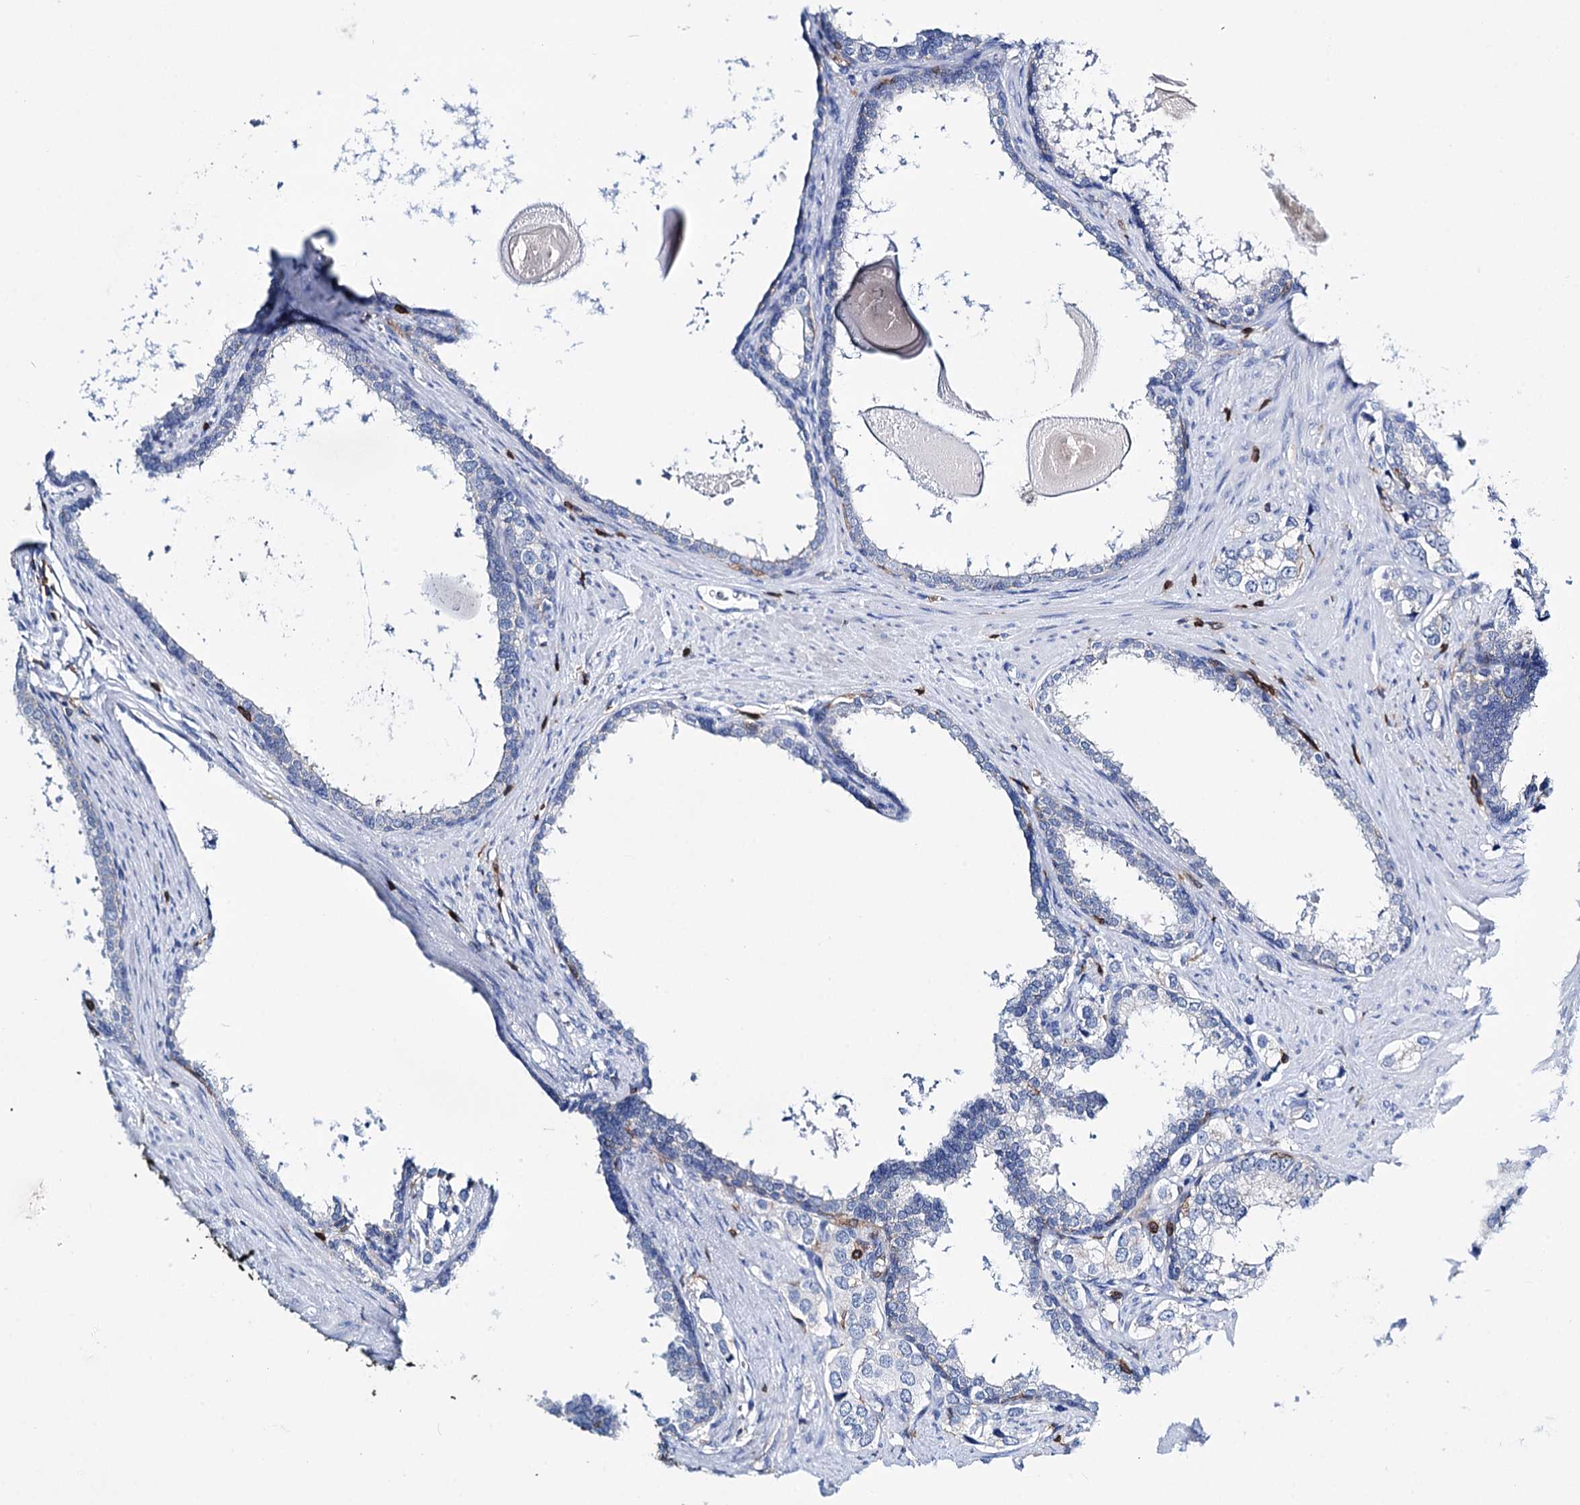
{"staining": {"intensity": "negative", "quantity": "none", "location": "none"}, "tissue": "prostate cancer", "cell_type": "Tumor cells", "image_type": "cancer", "snomed": [{"axis": "morphology", "description": "Adenocarcinoma, High grade"}, {"axis": "topography", "description": "Prostate"}], "caption": "Tumor cells are negative for brown protein staining in adenocarcinoma (high-grade) (prostate).", "gene": "DEF6", "patient": {"sex": "male", "age": 66}}